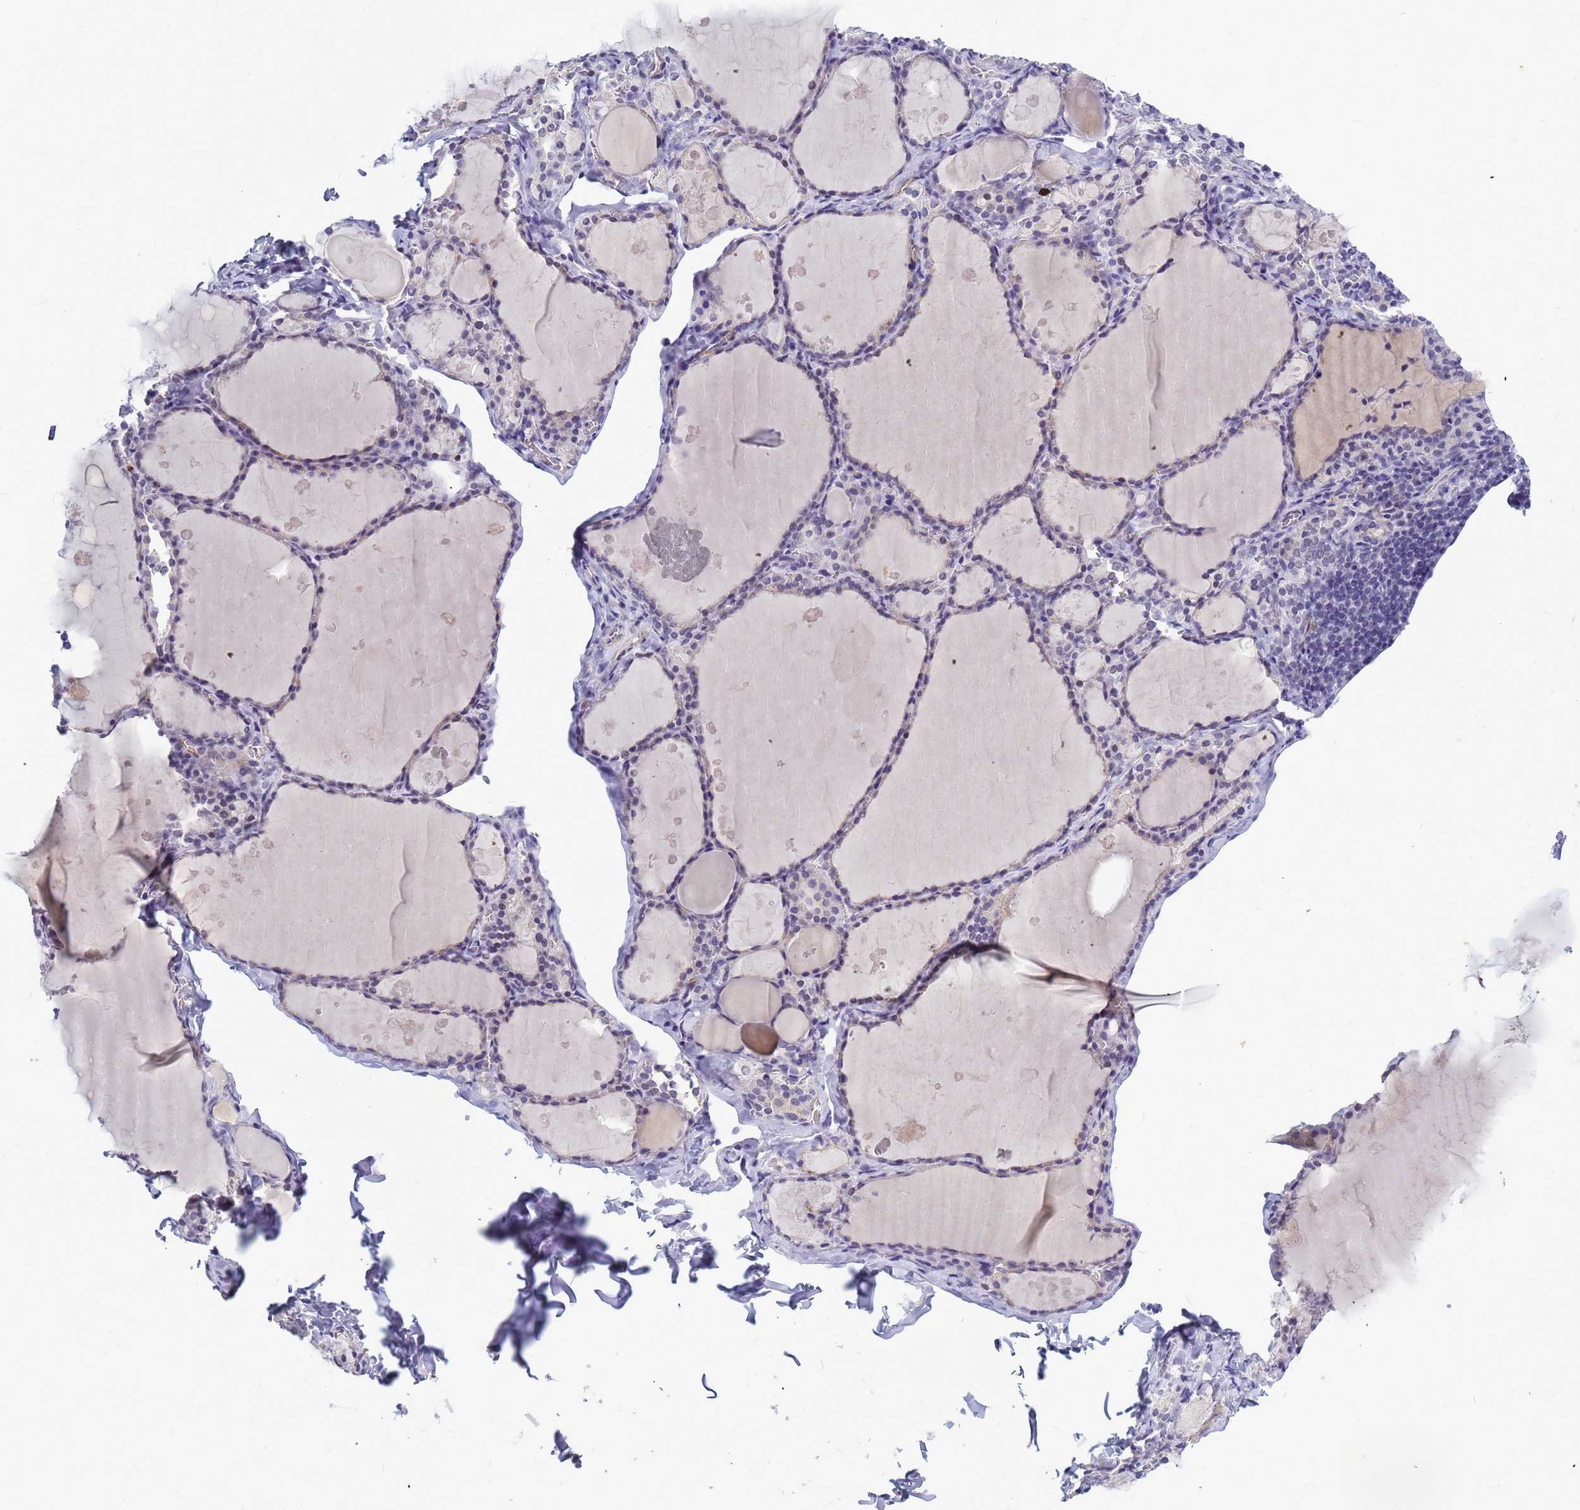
{"staining": {"intensity": "weak", "quantity": "<25%", "location": "nuclear"}, "tissue": "thyroid gland", "cell_type": "Glandular cells", "image_type": "normal", "snomed": [{"axis": "morphology", "description": "Normal tissue, NOS"}, {"axis": "topography", "description": "Thyroid gland"}], "caption": "High power microscopy image of an IHC photomicrograph of normal thyroid gland, revealing no significant expression in glandular cells.", "gene": "CXorf65", "patient": {"sex": "male", "age": 56}}